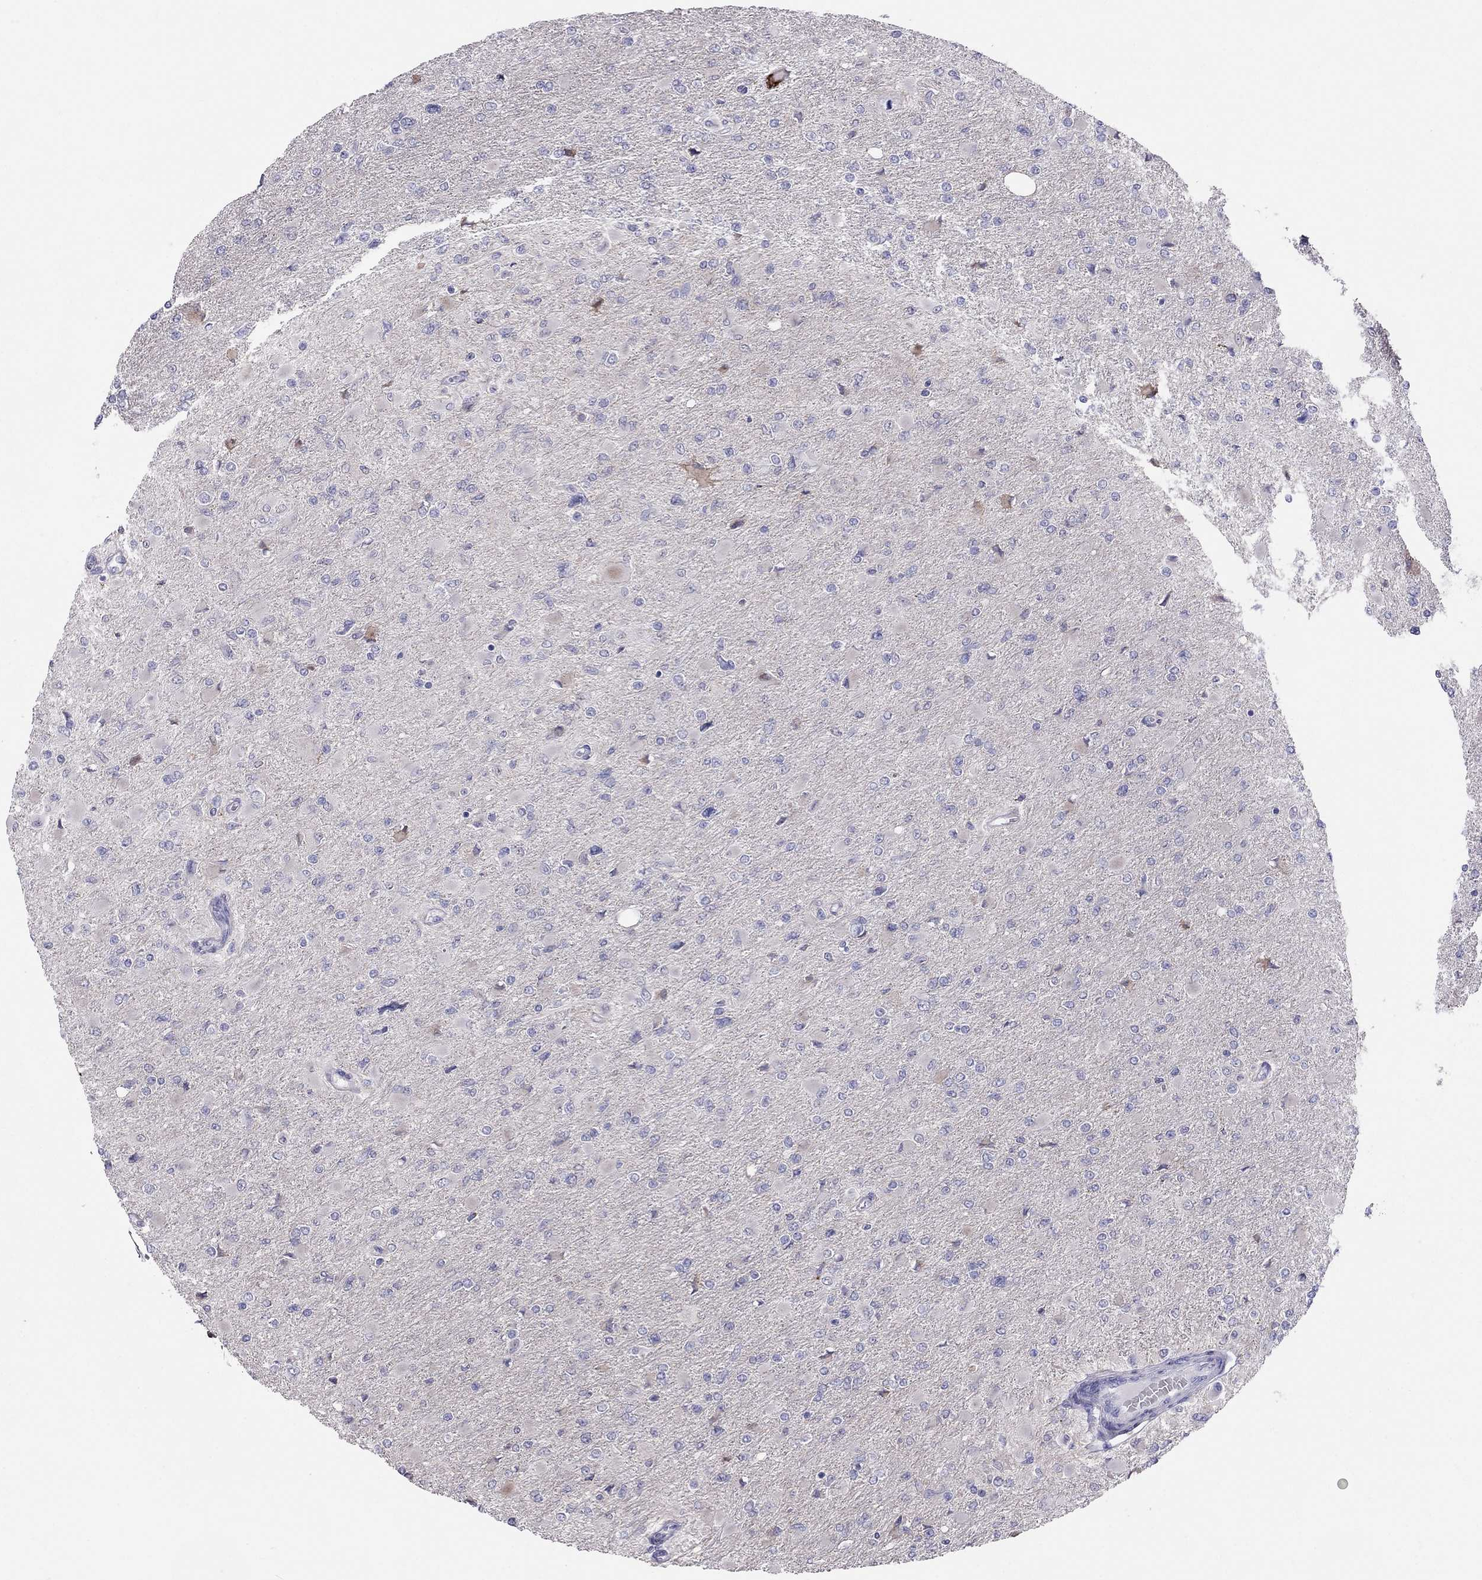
{"staining": {"intensity": "negative", "quantity": "none", "location": "none"}, "tissue": "glioma", "cell_type": "Tumor cells", "image_type": "cancer", "snomed": [{"axis": "morphology", "description": "Glioma, malignant, High grade"}, {"axis": "topography", "description": "Cerebral cortex"}], "caption": "This photomicrograph is of high-grade glioma (malignant) stained with immunohistochemistry (IHC) to label a protein in brown with the nuclei are counter-stained blue. There is no staining in tumor cells. Nuclei are stained in blue.", "gene": "MAGEB4", "patient": {"sex": "female", "age": 36}}